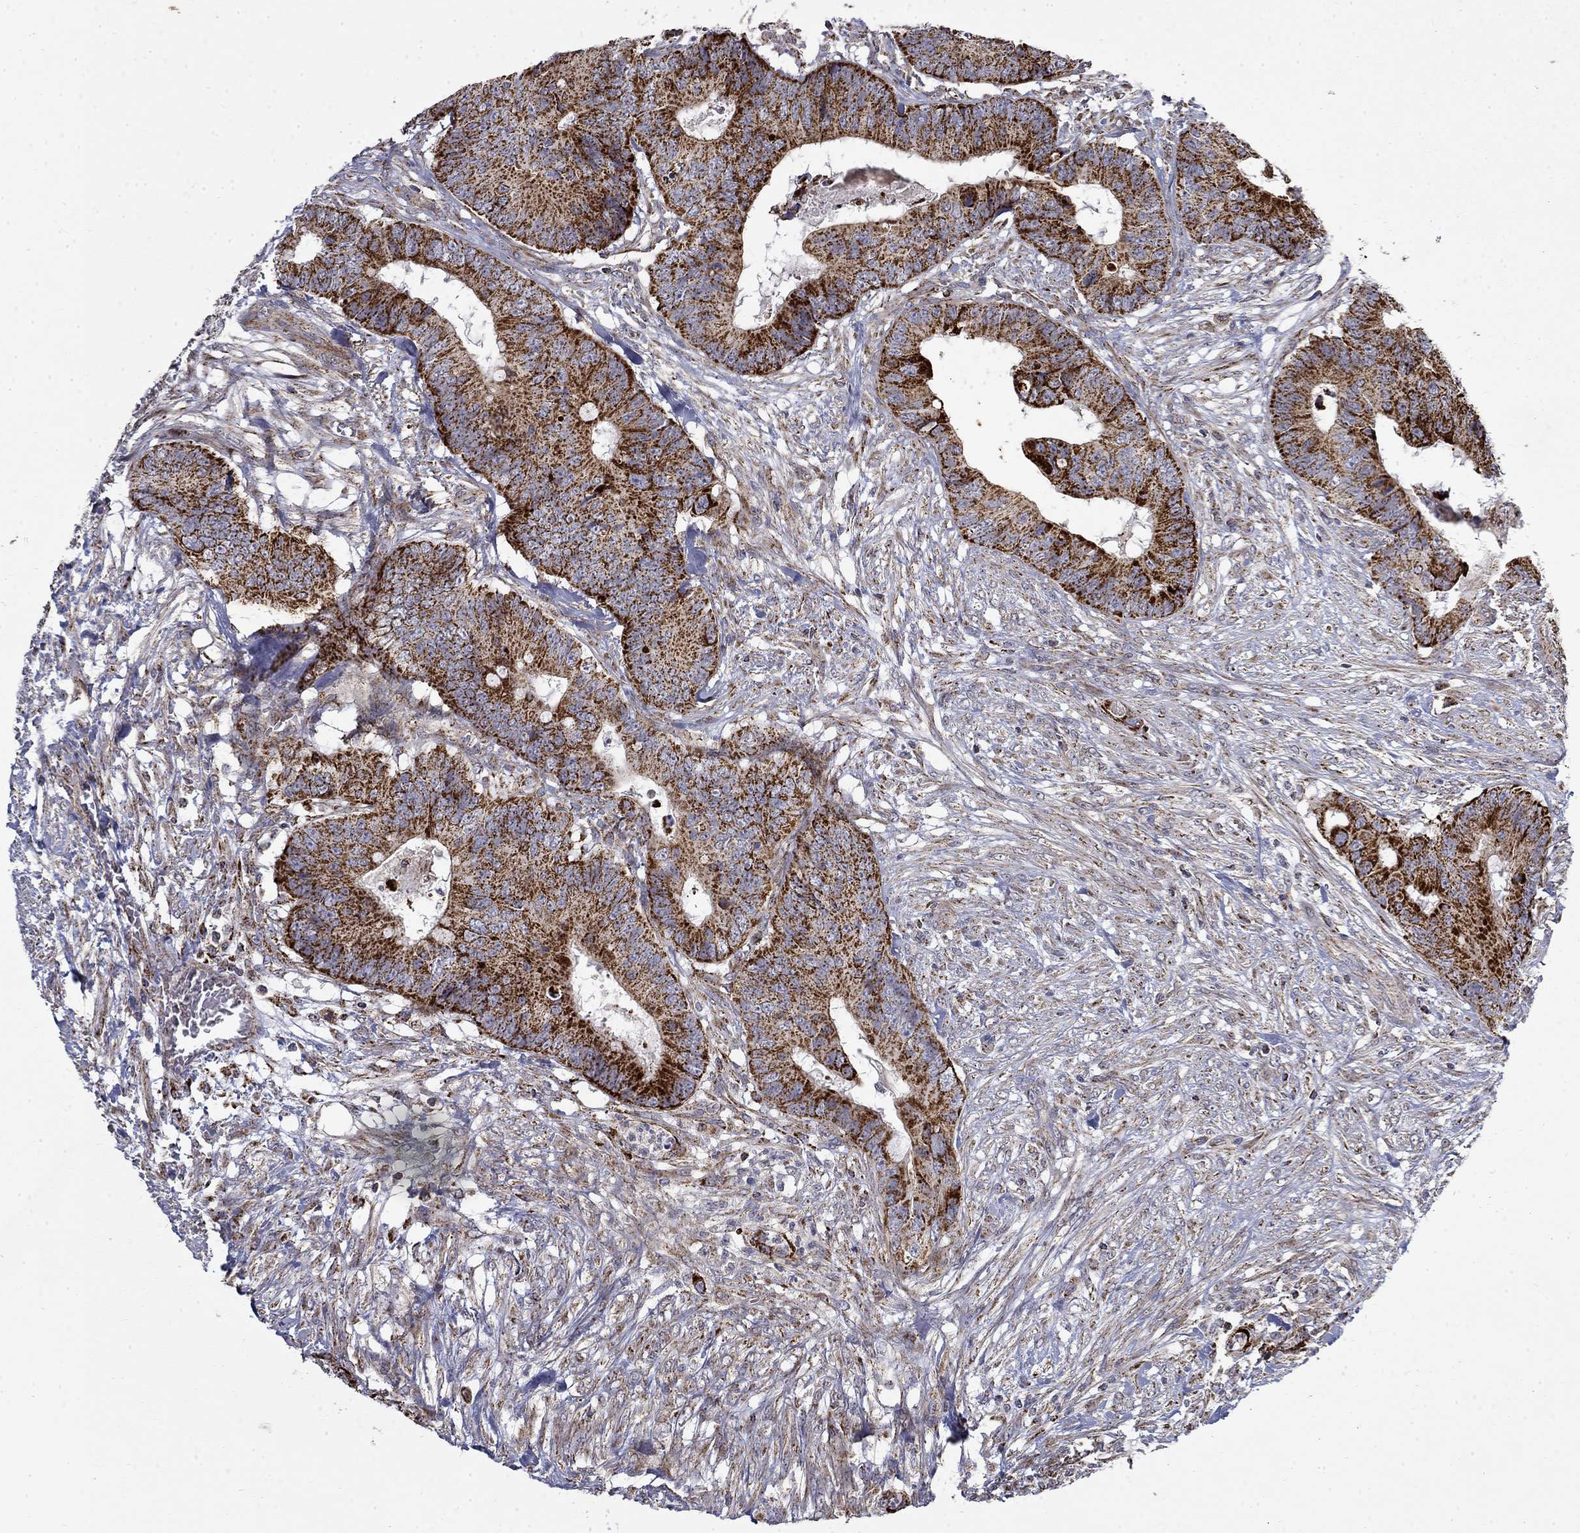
{"staining": {"intensity": "strong", "quantity": ">75%", "location": "cytoplasmic/membranous"}, "tissue": "colorectal cancer", "cell_type": "Tumor cells", "image_type": "cancer", "snomed": [{"axis": "morphology", "description": "Adenocarcinoma, NOS"}, {"axis": "topography", "description": "Colon"}], "caption": "A high-resolution micrograph shows immunohistochemistry staining of colorectal adenocarcinoma, which reveals strong cytoplasmic/membranous staining in about >75% of tumor cells.", "gene": "PCBP3", "patient": {"sex": "male", "age": 84}}